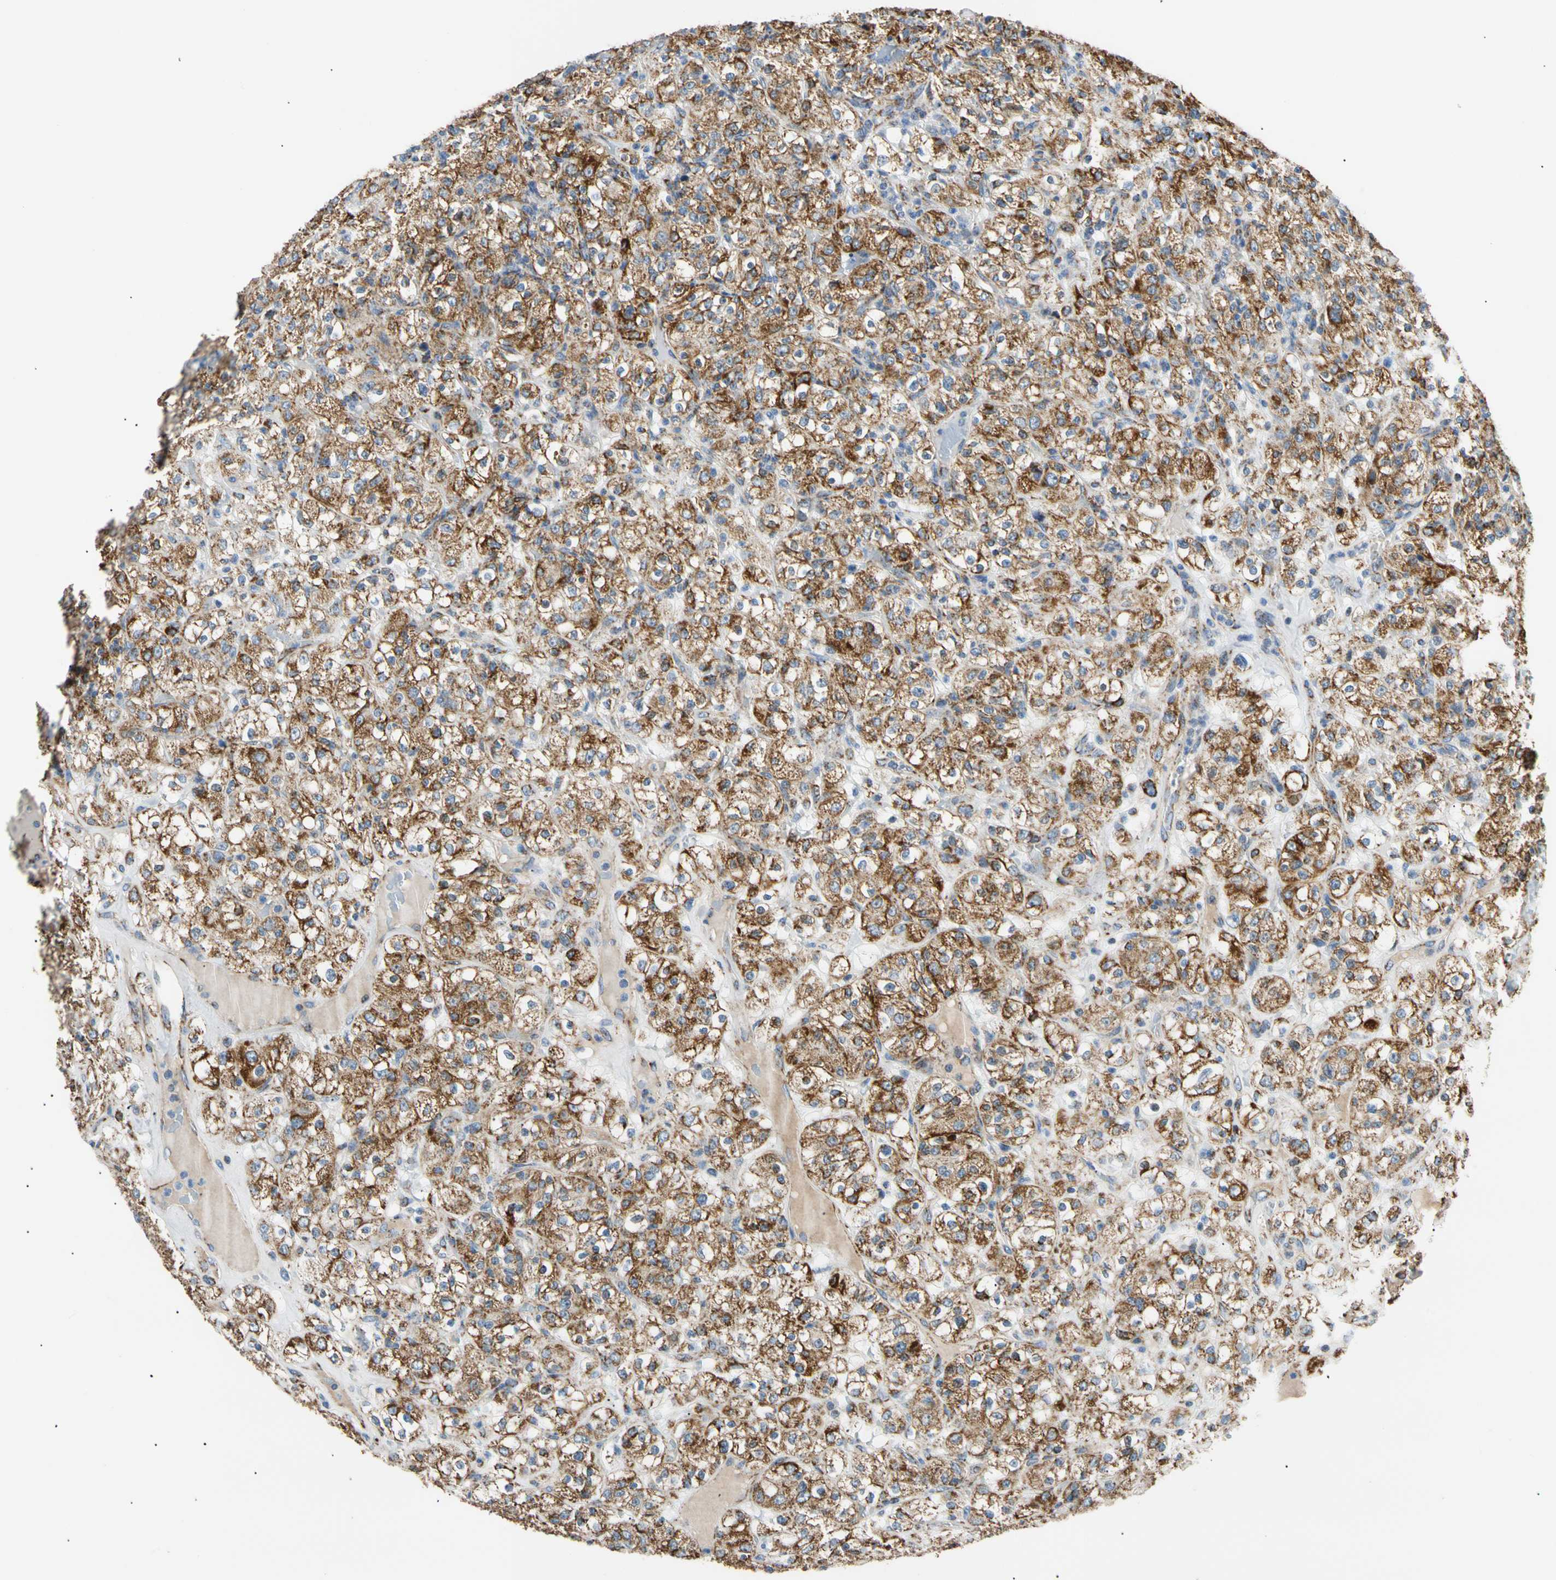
{"staining": {"intensity": "strong", "quantity": ">75%", "location": "cytoplasmic/membranous"}, "tissue": "renal cancer", "cell_type": "Tumor cells", "image_type": "cancer", "snomed": [{"axis": "morphology", "description": "Normal tissue, NOS"}, {"axis": "morphology", "description": "Adenocarcinoma, NOS"}, {"axis": "topography", "description": "Kidney"}], "caption": "A photomicrograph of renal cancer (adenocarcinoma) stained for a protein exhibits strong cytoplasmic/membranous brown staining in tumor cells.", "gene": "ACAT1", "patient": {"sex": "female", "age": 72}}